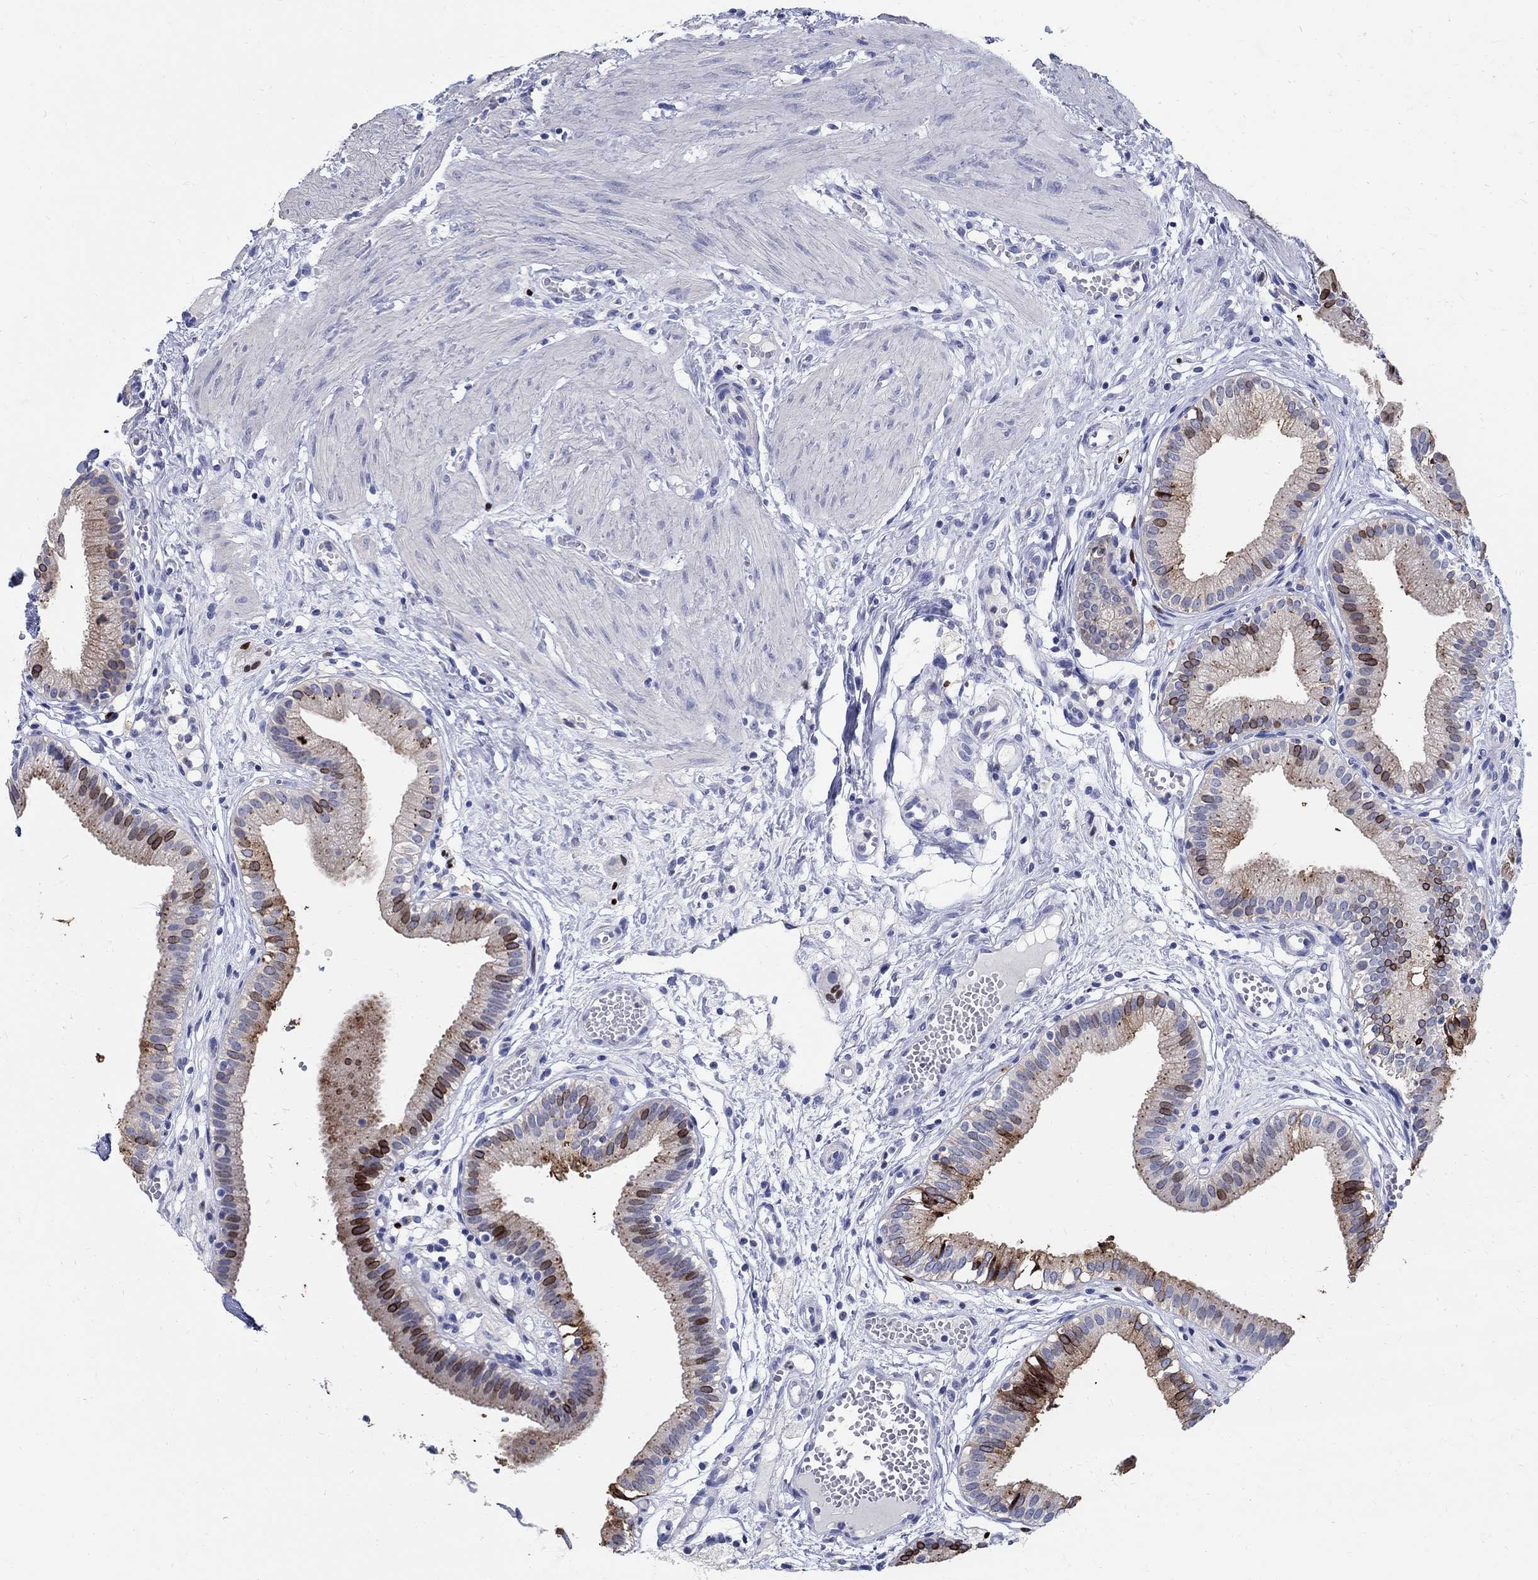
{"staining": {"intensity": "strong", "quantity": "25%-75%", "location": "cytoplasmic/membranous,nuclear"}, "tissue": "gallbladder", "cell_type": "Glandular cells", "image_type": "normal", "snomed": [{"axis": "morphology", "description": "Normal tissue, NOS"}, {"axis": "topography", "description": "Gallbladder"}], "caption": "A high-resolution micrograph shows immunohistochemistry staining of benign gallbladder, which demonstrates strong cytoplasmic/membranous,nuclear expression in approximately 25%-75% of glandular cells. (DAB IHC, brown staining for protein, blue staining for nuclei).", "gene": "SOX2", "patient": {"sex": "female", "age": 24}}